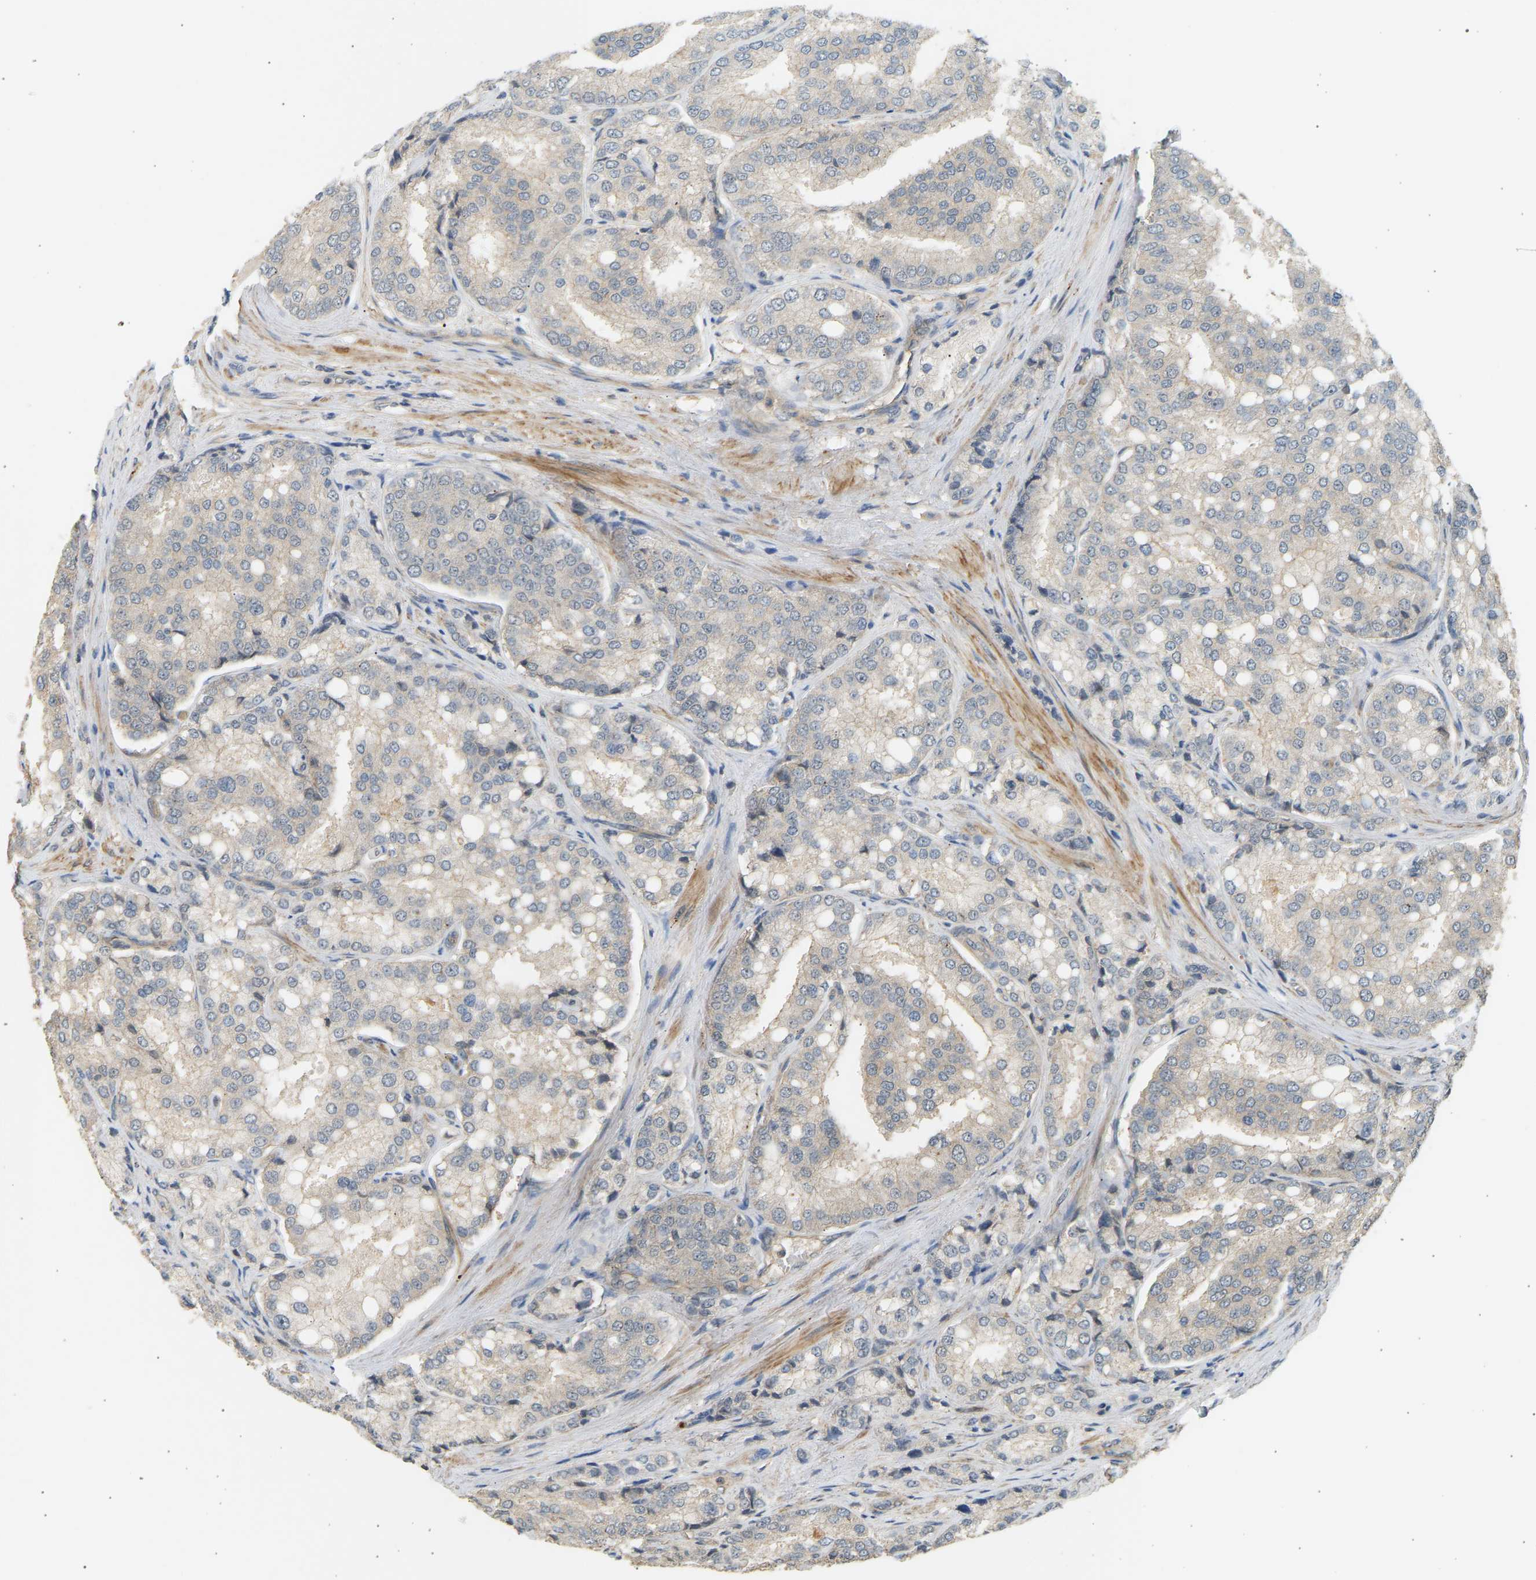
{"staining": {"intensity": "negative", "quantity": "none", "location": "none"}, "tissue": "prostate cancer", "cell_type": "Tumor cells", "image_type": "cancer", "snomed": [{"axis": "morphology", "description": "Adenocarcinoma, High grade"}, {"axis": "topography", "description": "Prostate"}], "caption": "Tumor cells show no significant positivity in prostate cancer (adenocarcinoma (high-grade)).", "gene": "RGL1", "patient": {"sex": "male", "age": 50}}